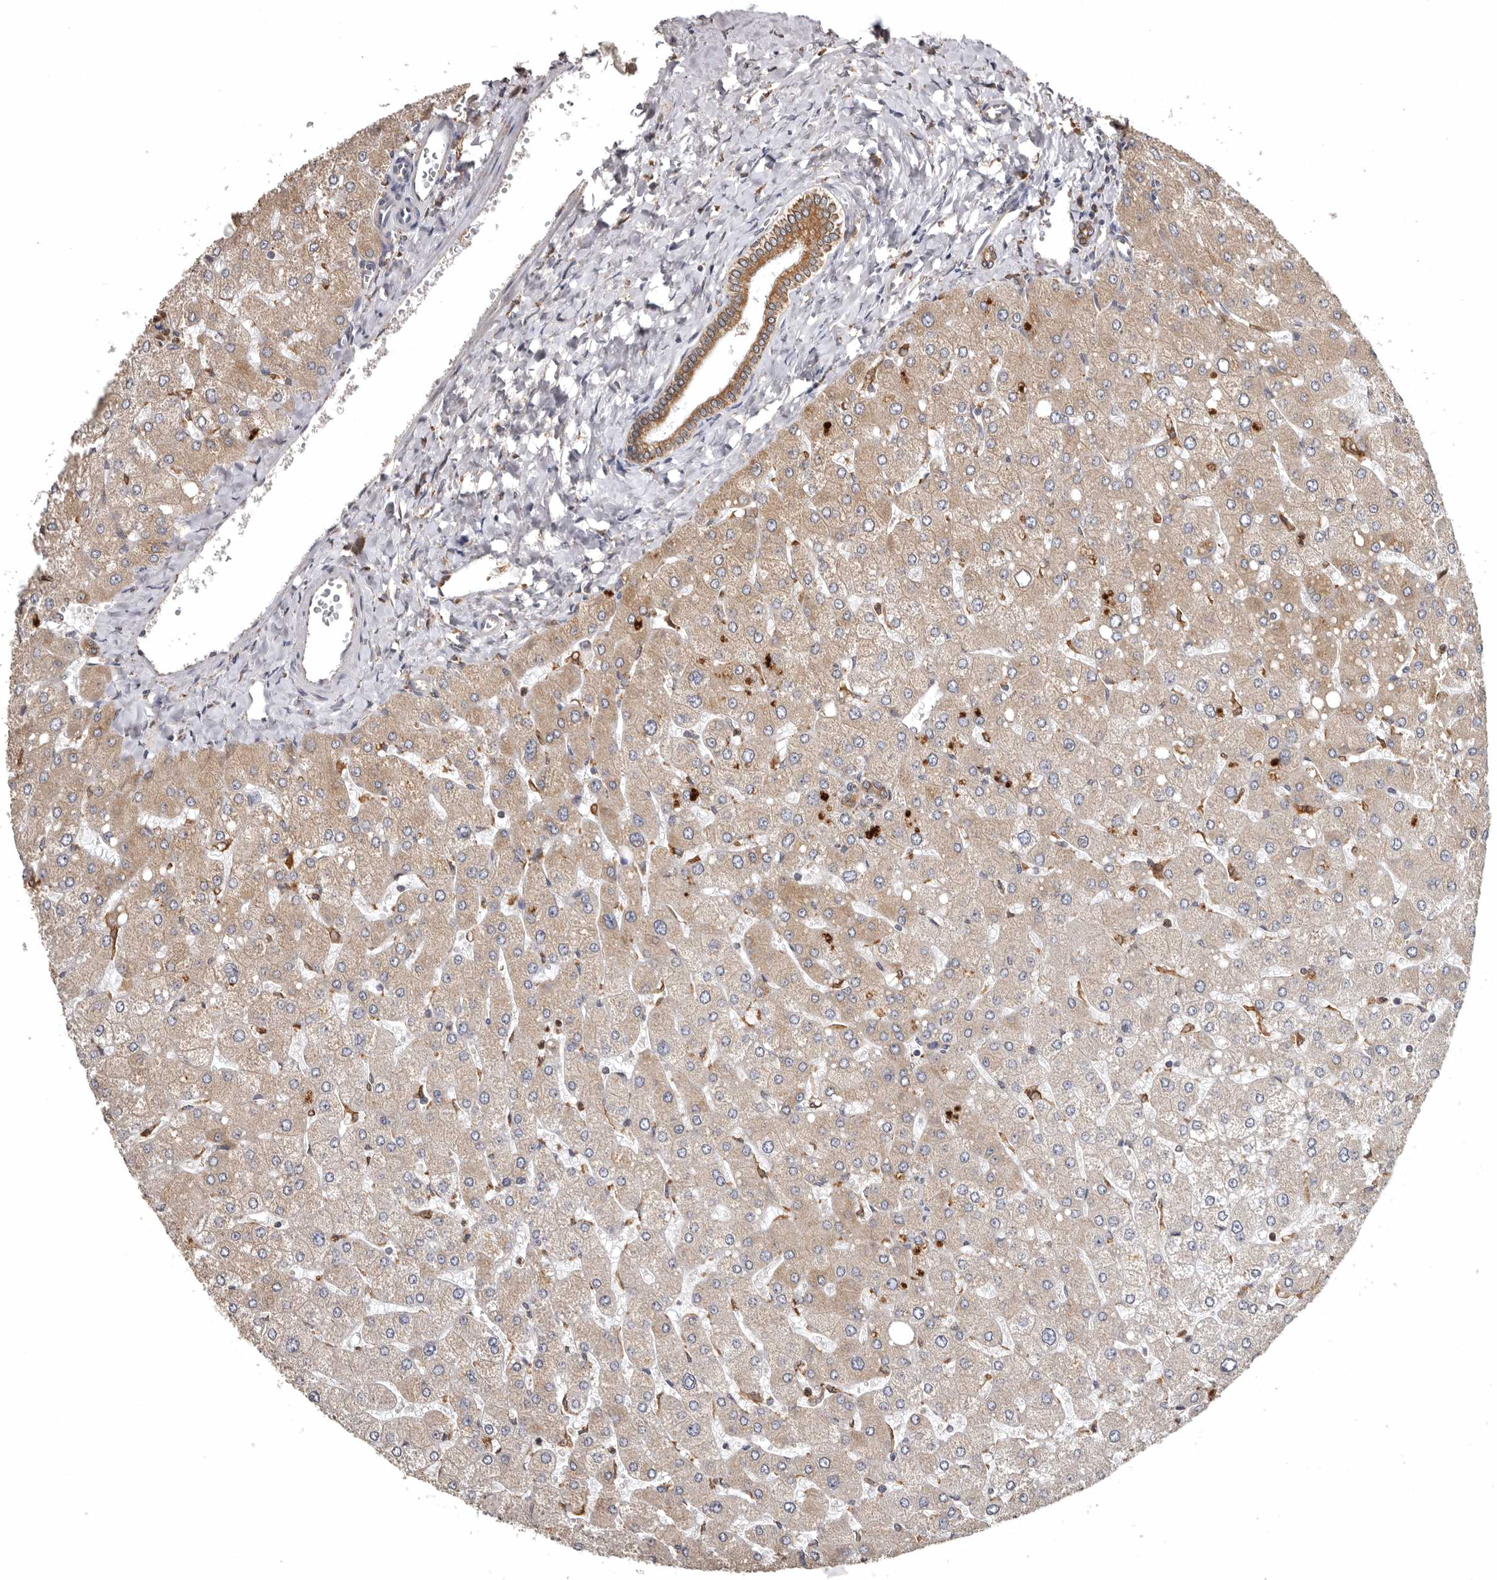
{"staining": {"intensity": "moderate", "quantity": ">75%", "location": "cytoplasmic/membranous"}, "tissue": "liver", "cell_type": "Cholangiocytes", "image_type": "normal", "snomed": [{"axis": "morphology", "description": "Normal tissue, NOS"}, {"axis": "topography", "description": "Liver"}], "caption": "An immunohistochemistry micrograph of unremarkable tissue is shown. Protein staining in brown highlights moderate cytoplasmic/membranous positivity in liver within cholangiocytes.", "gene": "INKA2", "patient": {"sex": "male", "age": 55}}